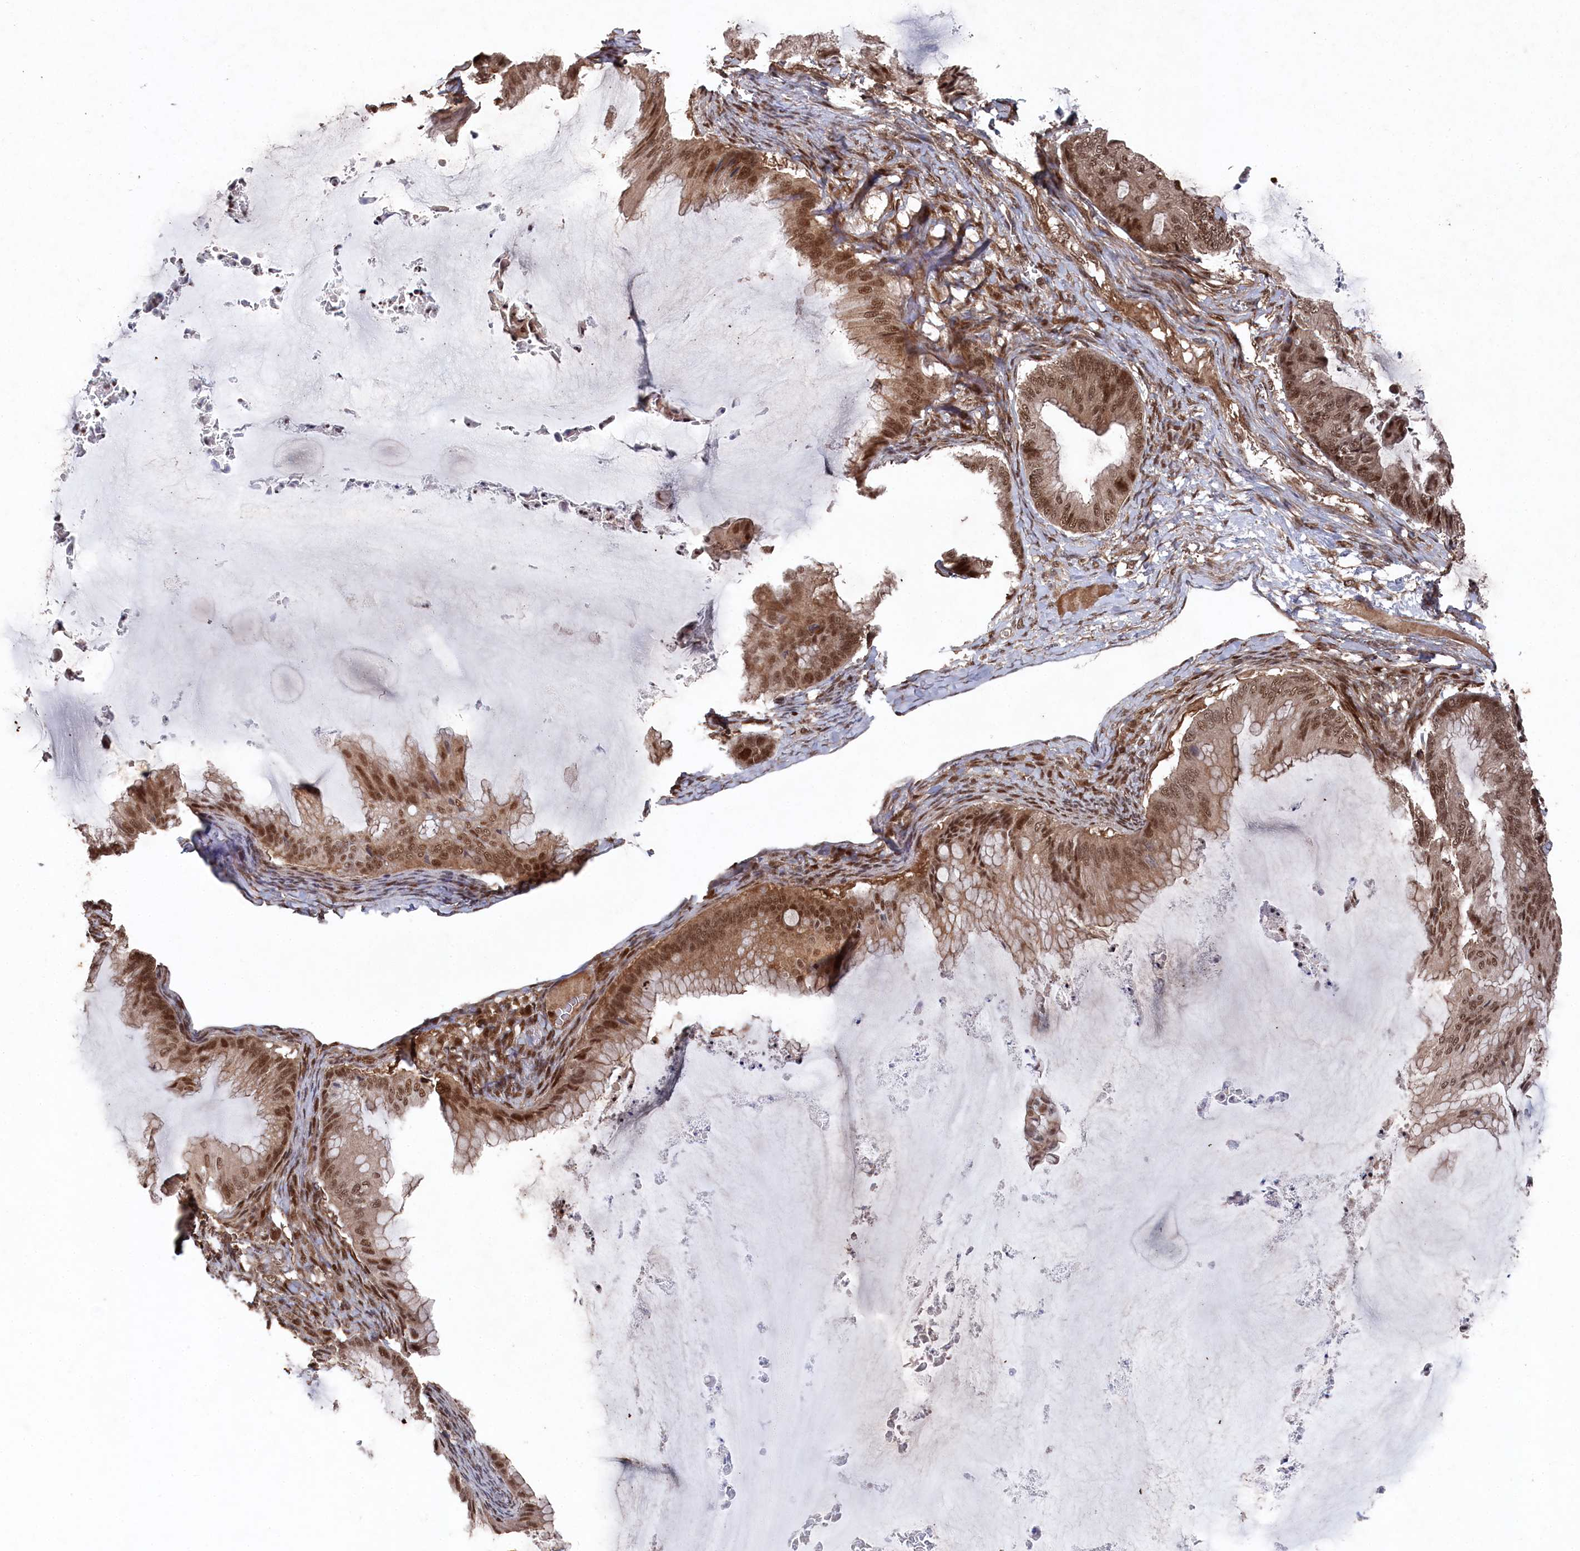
{"staining": {"intensity": "moderate", "quantity": ">75%", "location": "cytoplasmic/membranous,nuclear"}, "tissue": "ovarian cancer", "cell_type": "Tumor cells", "image_type": "cancer", "snomed": [{"axis": "morphology", "description": "Cystadenocarcinoma, mucinous, NOS"}, {"axis": "topography", "description": "Ovary"}], "caption": "Immunohistochemical staining of ovarian mucinous cystadenocarcinoma displays moderate cytoplasmic/membranous and nuclear protein staining in approximately >75% of tumor cells.", "gene": "BORCS7", "patient": {"sex": "female", "age": 71}}